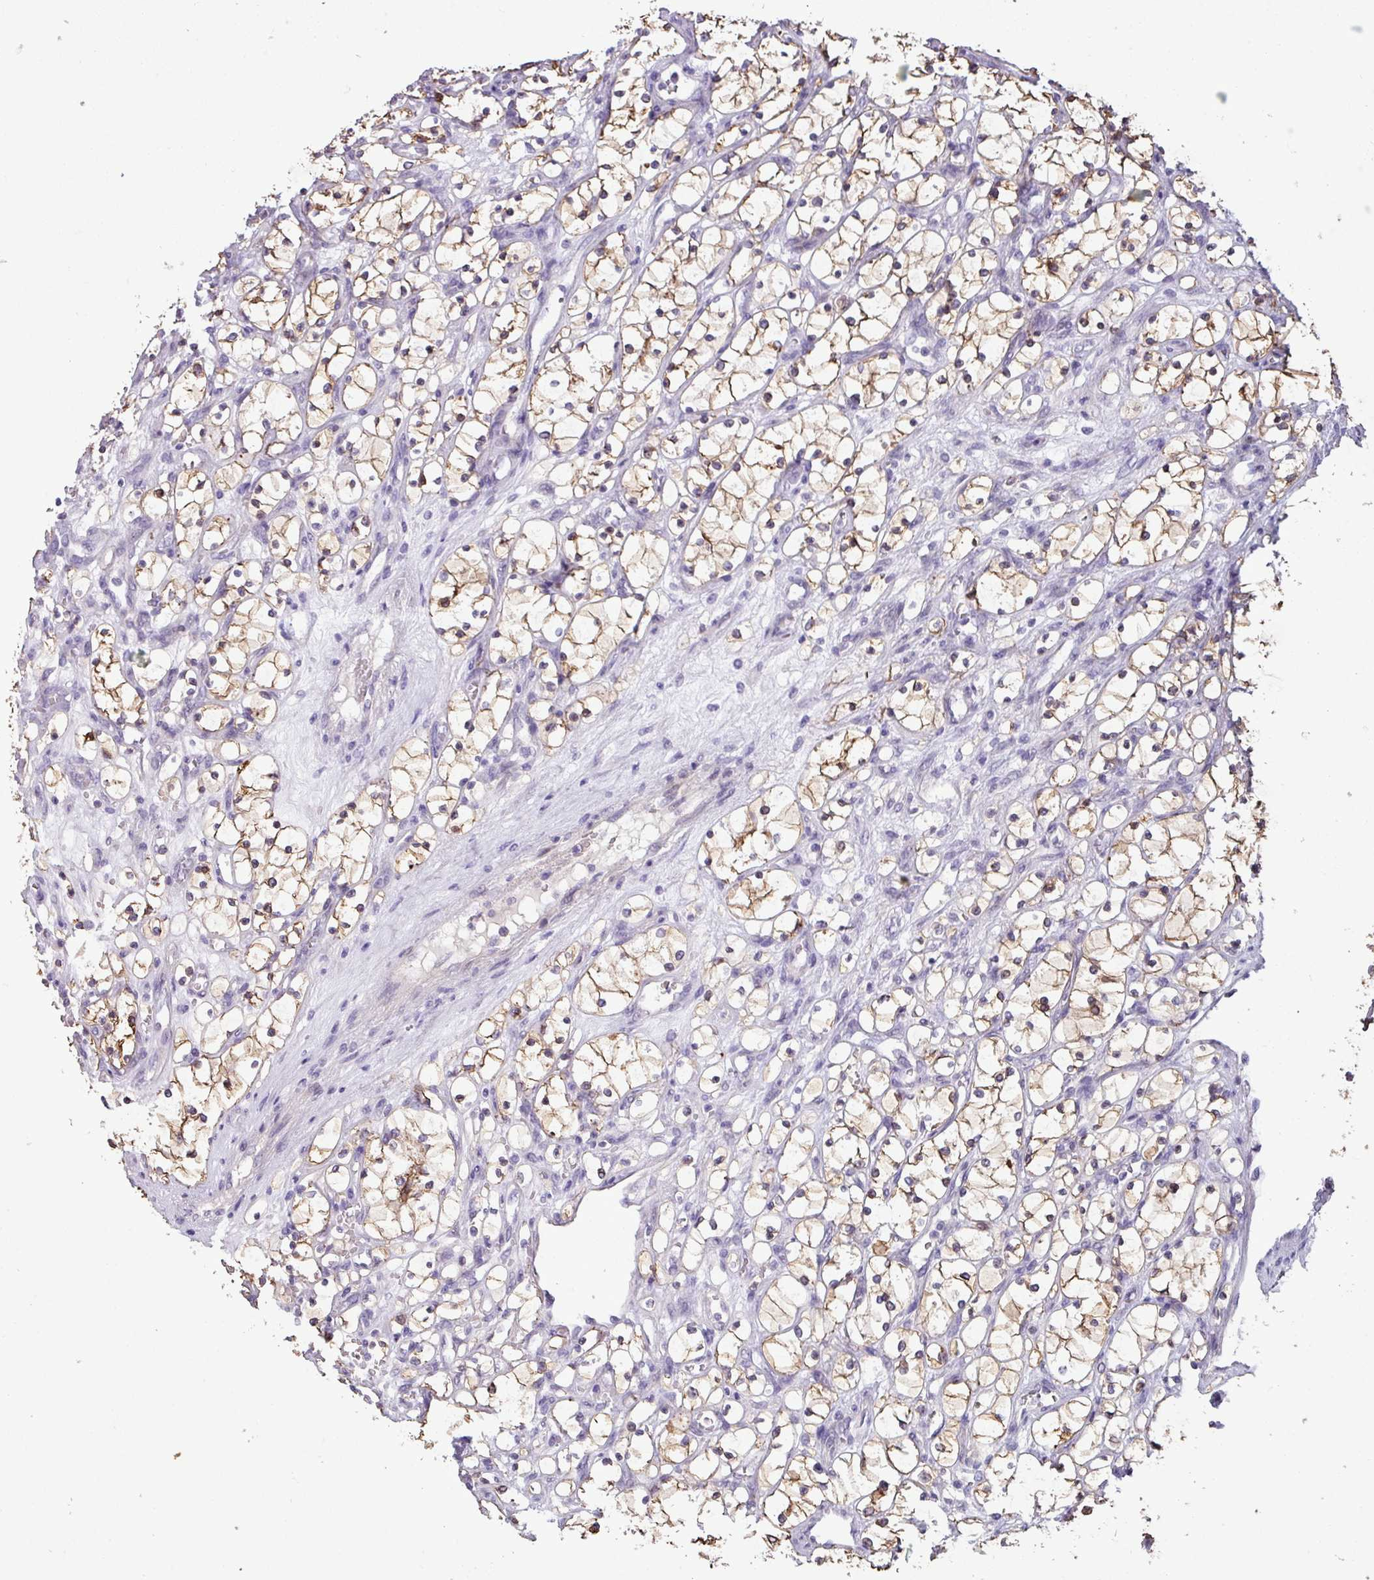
{"staining": {"intensity": "moderate", "quantity": ">75%", "location": "cytoplasmic/membranous"}, "tissue": "renal cancer", "cell_type": "Tumor cells", "image_type": "cancer", "snomed": [{"axis": "morphology", "description": "Adenocarcinoma, NOS"}, {"axis": "topography", "description": "Kidney"}], "caption": "Immunohistochemistry (IHC) of human adenocarcinoma (renal) shows medium levels of moderate cytoplasmic/membranous staining in about >75% of tumor cells. The protein of interest is shown in brown color, while the nuclei are stained blue.", "gene": "PNLDC1", "patient": {"sex": "female", "age": 69}}